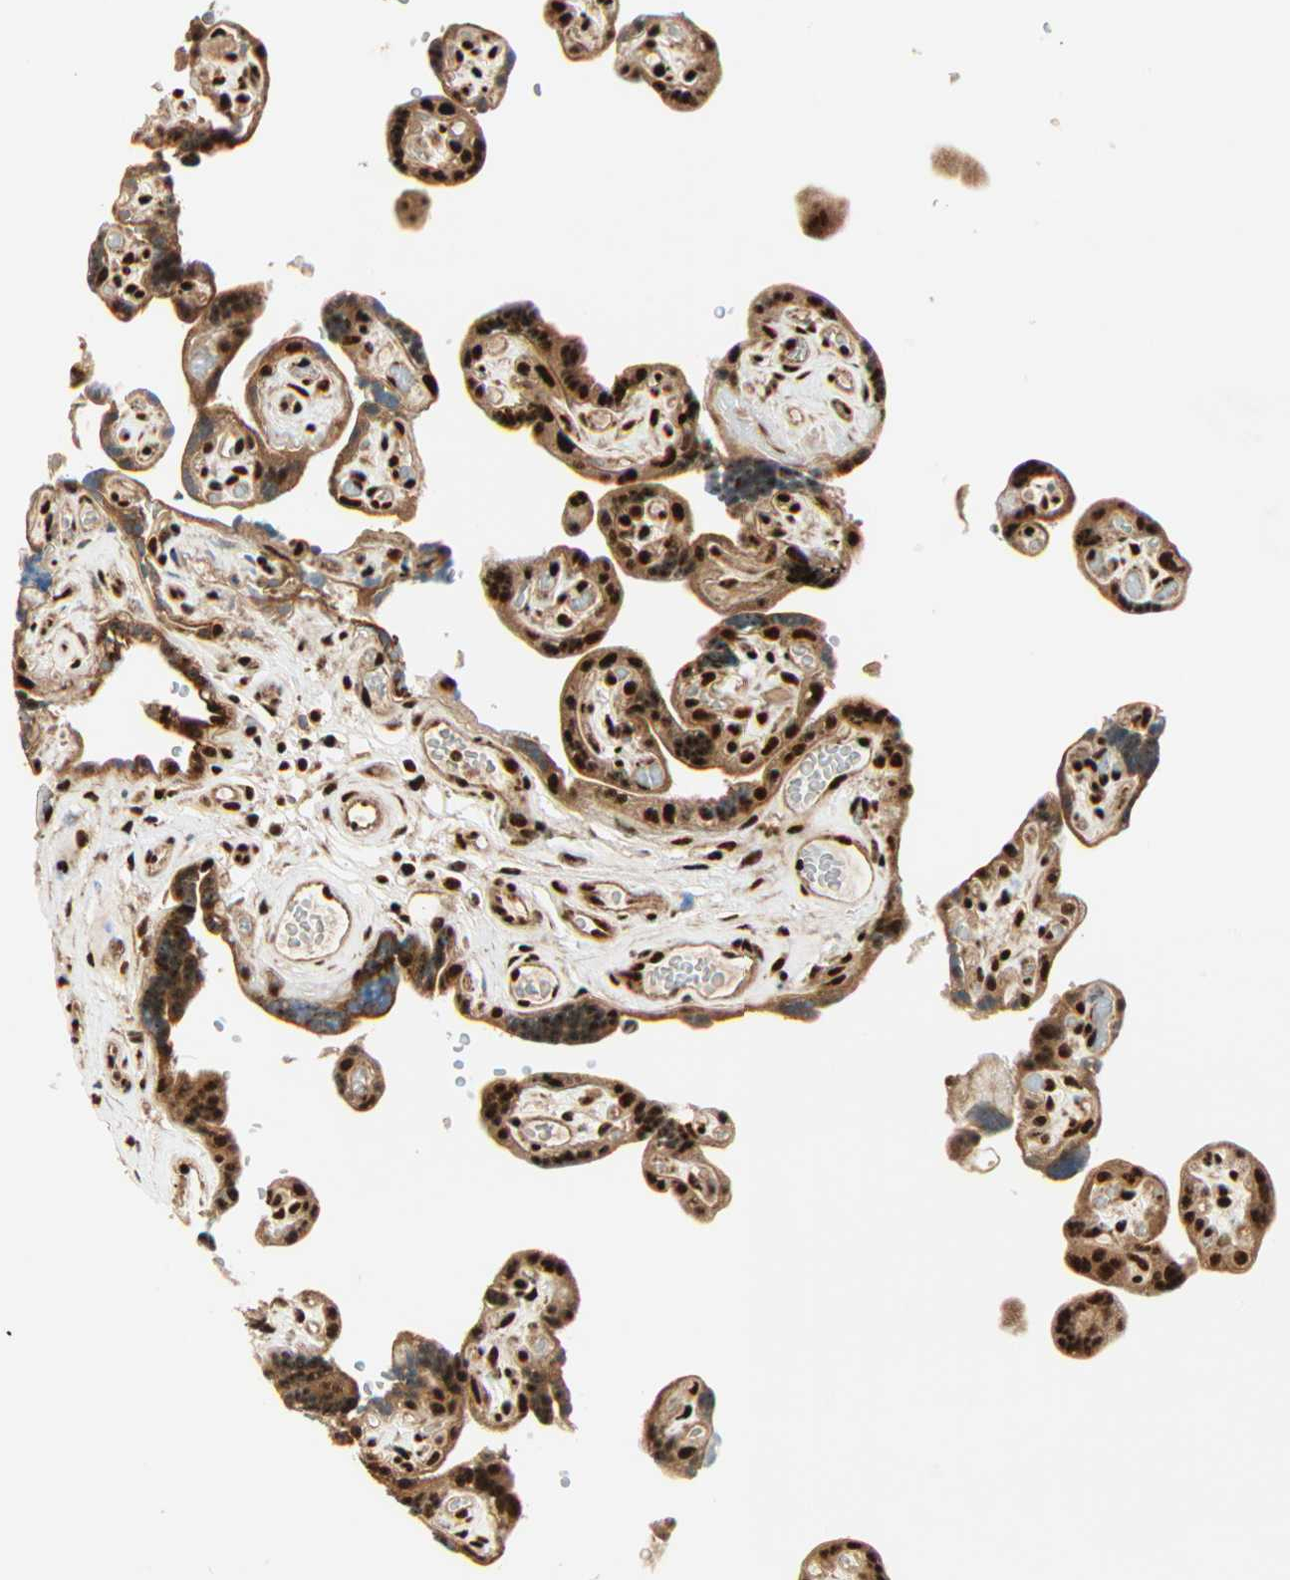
{"staining": {"intensity": "strong", "quantity": ">75%", "location": "cytoplasmic/membranous,nuclear"}, "tissue": "placenta", "cell_type": "Decidual cells", "image_type": "normal", "snomed": [{"axis": "morphology", "description": "Normal tissue, NOS"}, {"axis": "topography", "description": "Placenta"}], "caption": "DAB immunohistochemical staining of normal placenta demonstrates strong cytoplasmic/membranous,nuclear protein staining in about >75% of decidual cells.", "gene": "PNPLA6", "patient": {"sex": "female", "age": 30}}